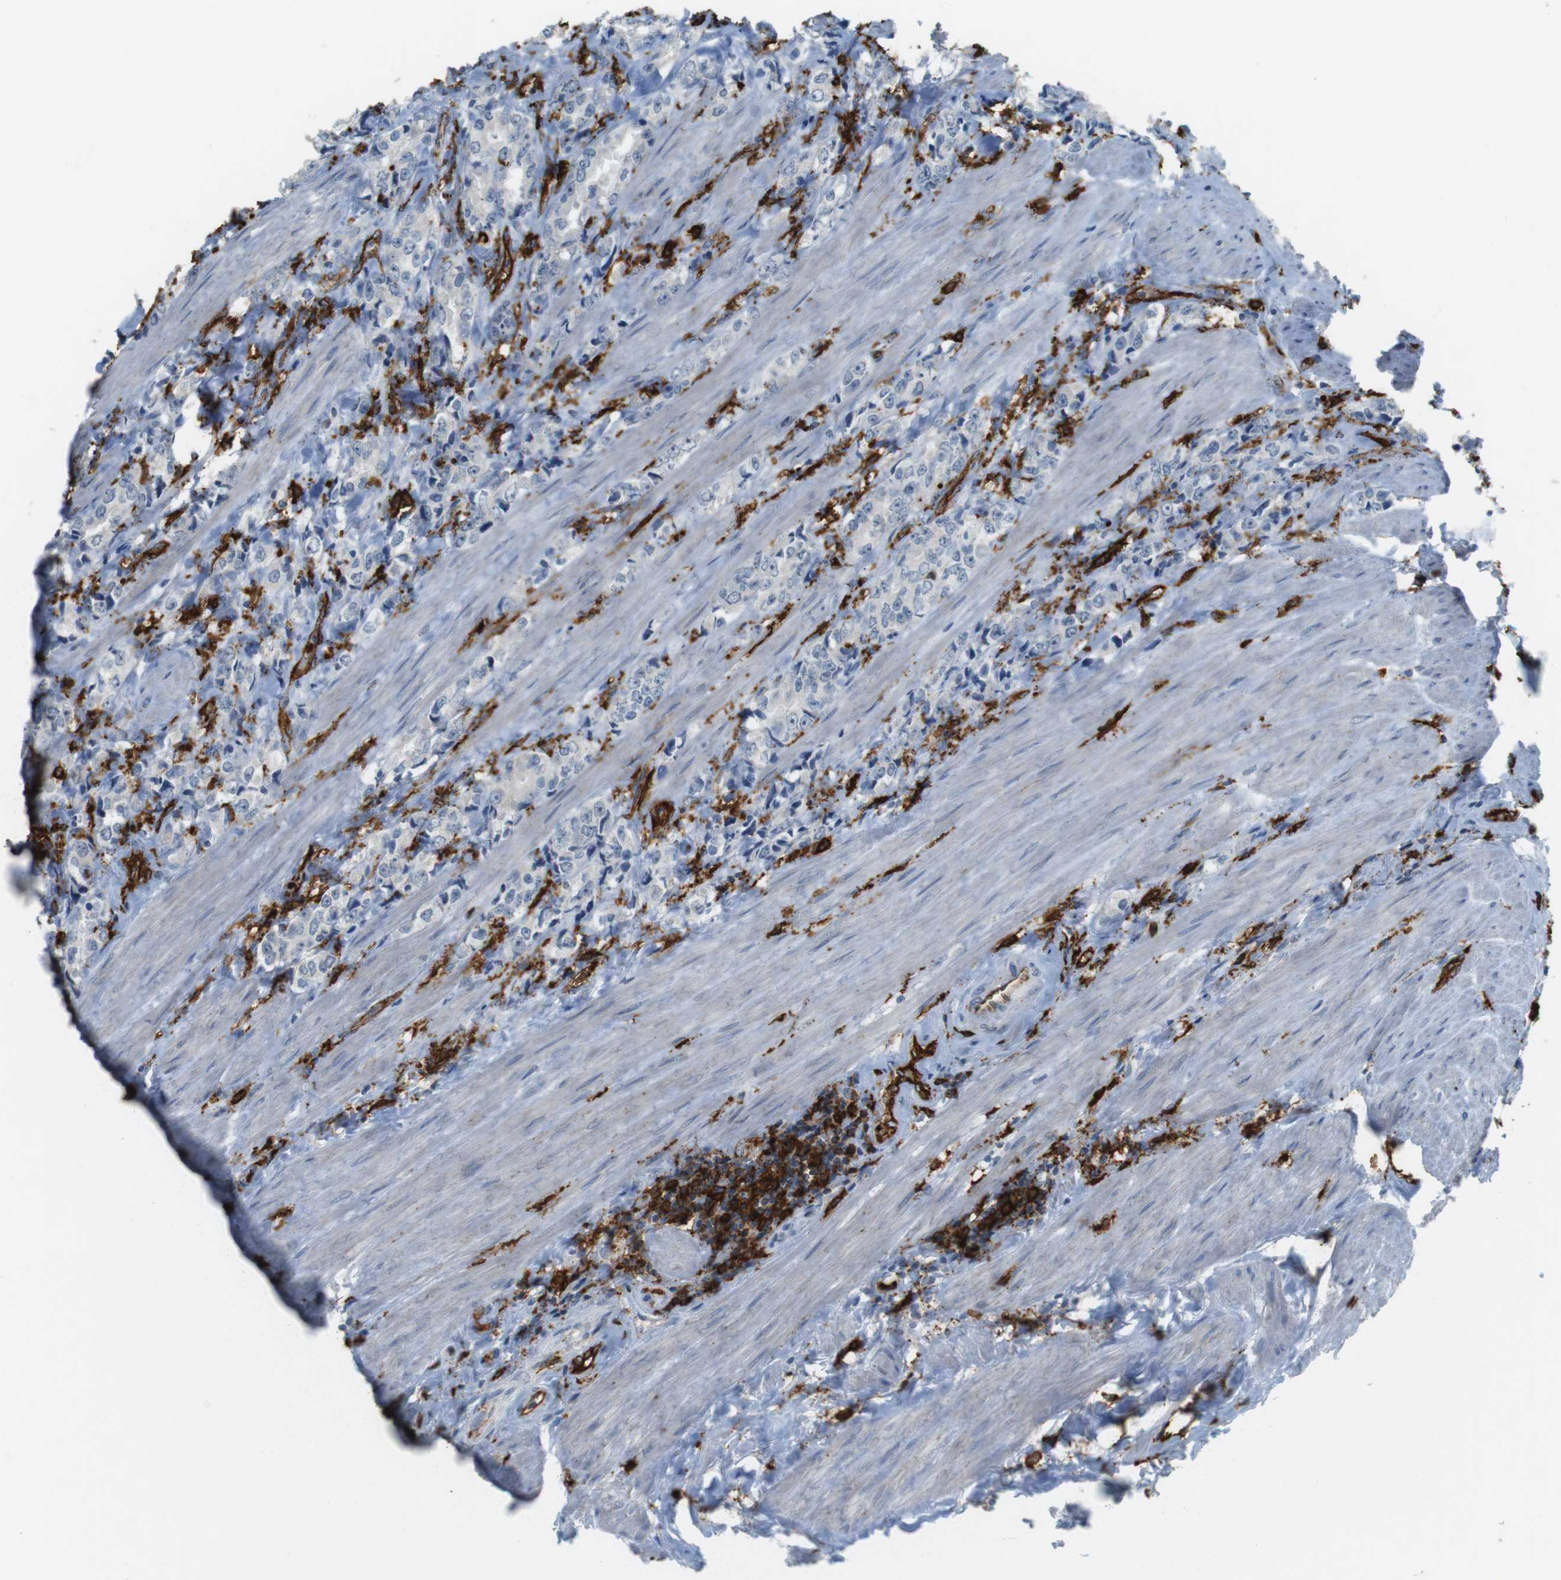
{"staining": {"intensity": "negative", "quantity": "none", "location": "none"}, "tissue": "prostate cancer", "cell_type": "Tumor cells", "image_type": "cancer", "snomed": [{"axis": "morphology", "description": "Adenocarcinoma, High grade"}, {"axis": "topography", "description": "Prostate"}], "caption": "Tumor cells are negative for protein expression in human prostate adenocarcinoma (high-grade).", "gene": "HLA-DRA", "patient": {"sex": "male", "age": 61}}